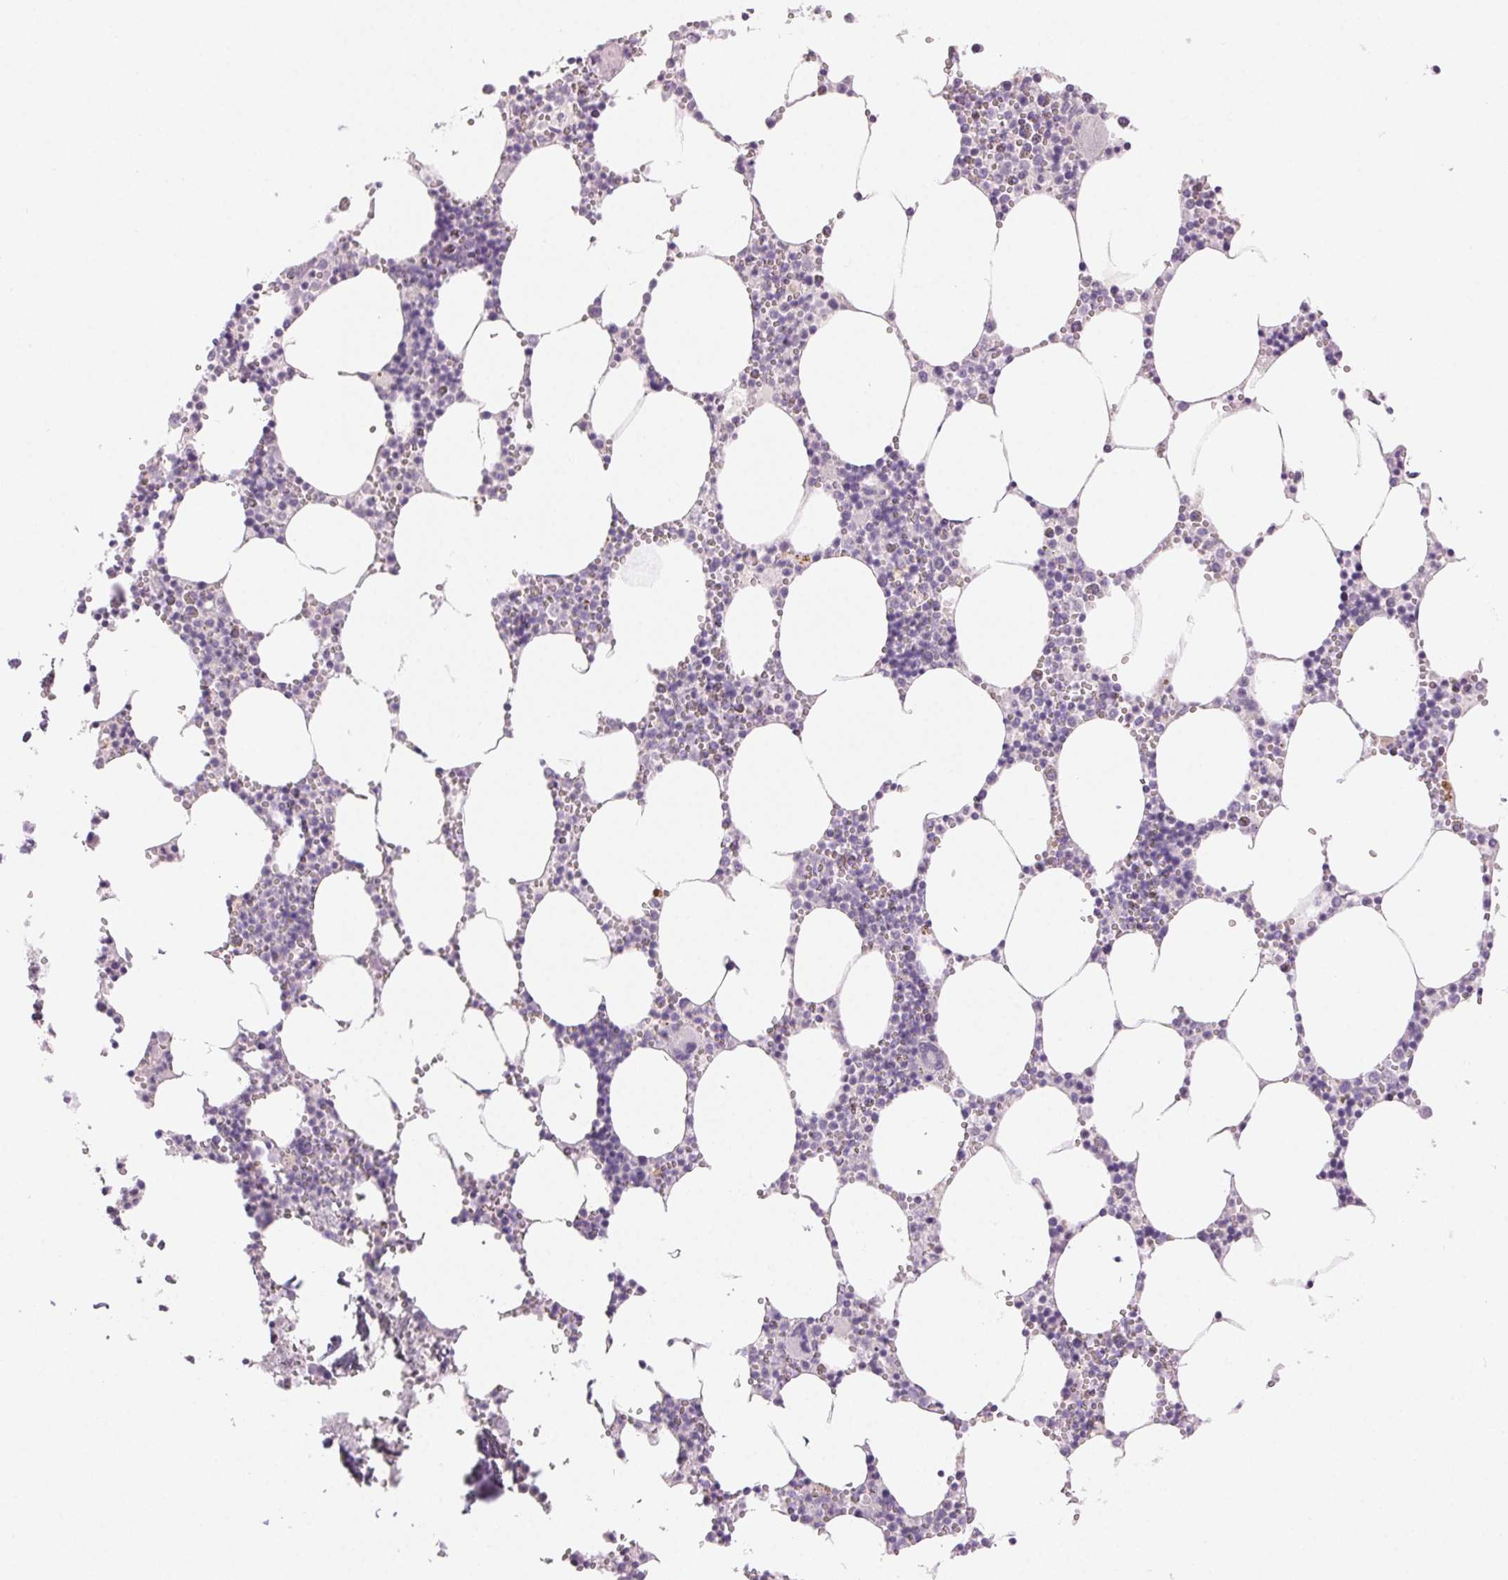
{"staining": {"intensity": "negative", "quantity": "none", "location": "none"}, "tissue": "bone marrow", "cell_type": "Hematopoietic cells", "image_type": "normal", "snomed": [{"axis": "morphology", "description": "Normal tissue, NOS"}, {"axis": "topography", "description": "Bone marrow"}], "caption": "Benign bone marrow was stained to show a protein in brown. There is no significant expression in hematopoietic cells.", "gene": "BPIFB2", "patient": {"sex": "male", "age": 54}}